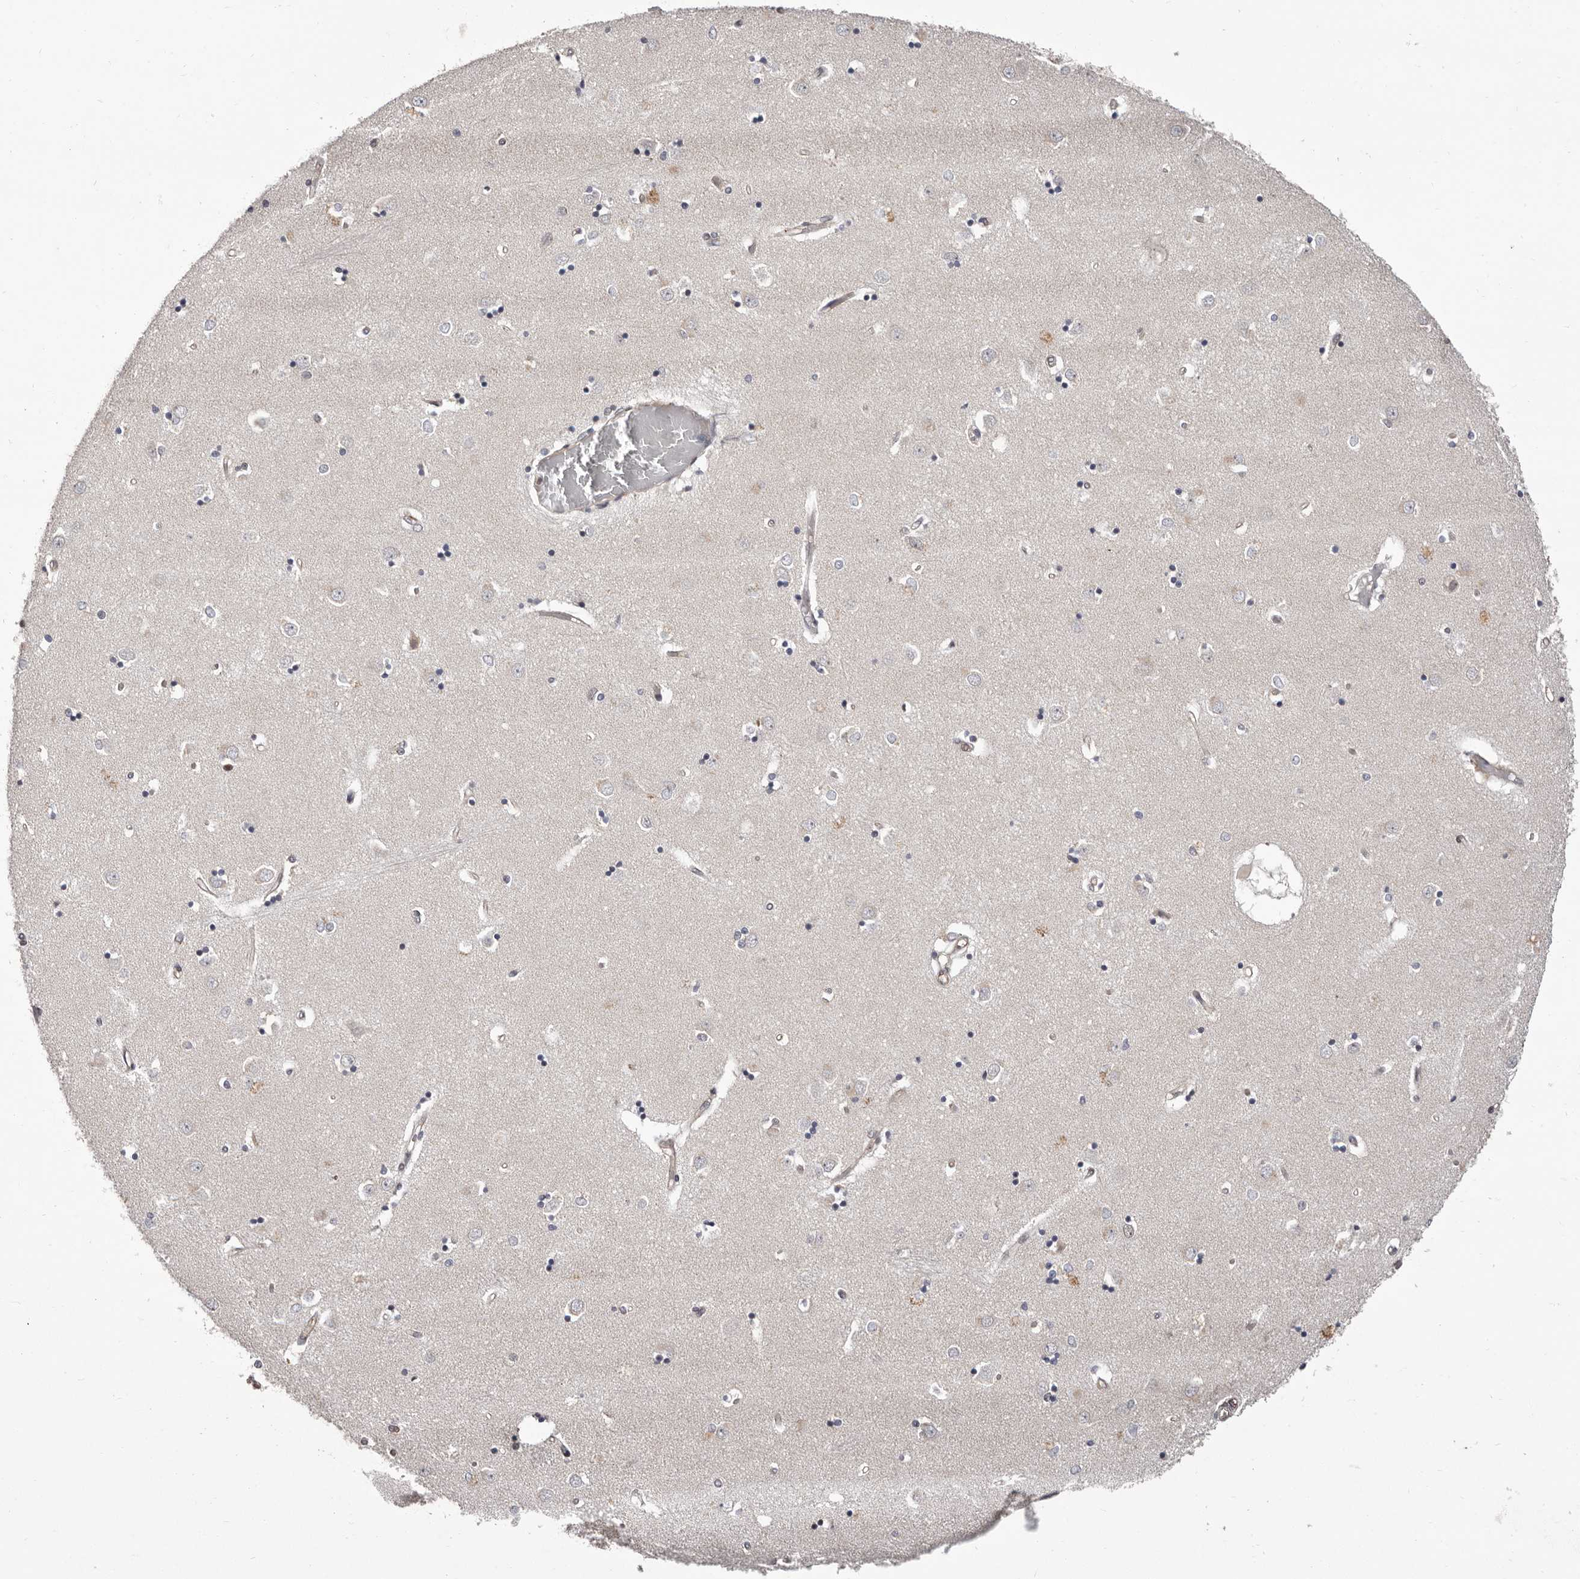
{"staining": {"intensity": "moderate", "quantity": "<25%", "location": "nuclear"}, "tissue": "caudate", "cell_type": "Glial cells", "image_type": "normal", "snomed": [{"axis": "morphology", "description": "Normal tissue, NOS"}, {"axis": "topography", "description": "Lateral ventricle wall"}], "caption": "DAB immunohistochemical staining of benign caudate demonstrates moderate nuclear protein expression in approximately <25% of glial cells.", "gene": "GLRX3", "patient": {"sex": "male", "age": 45}}